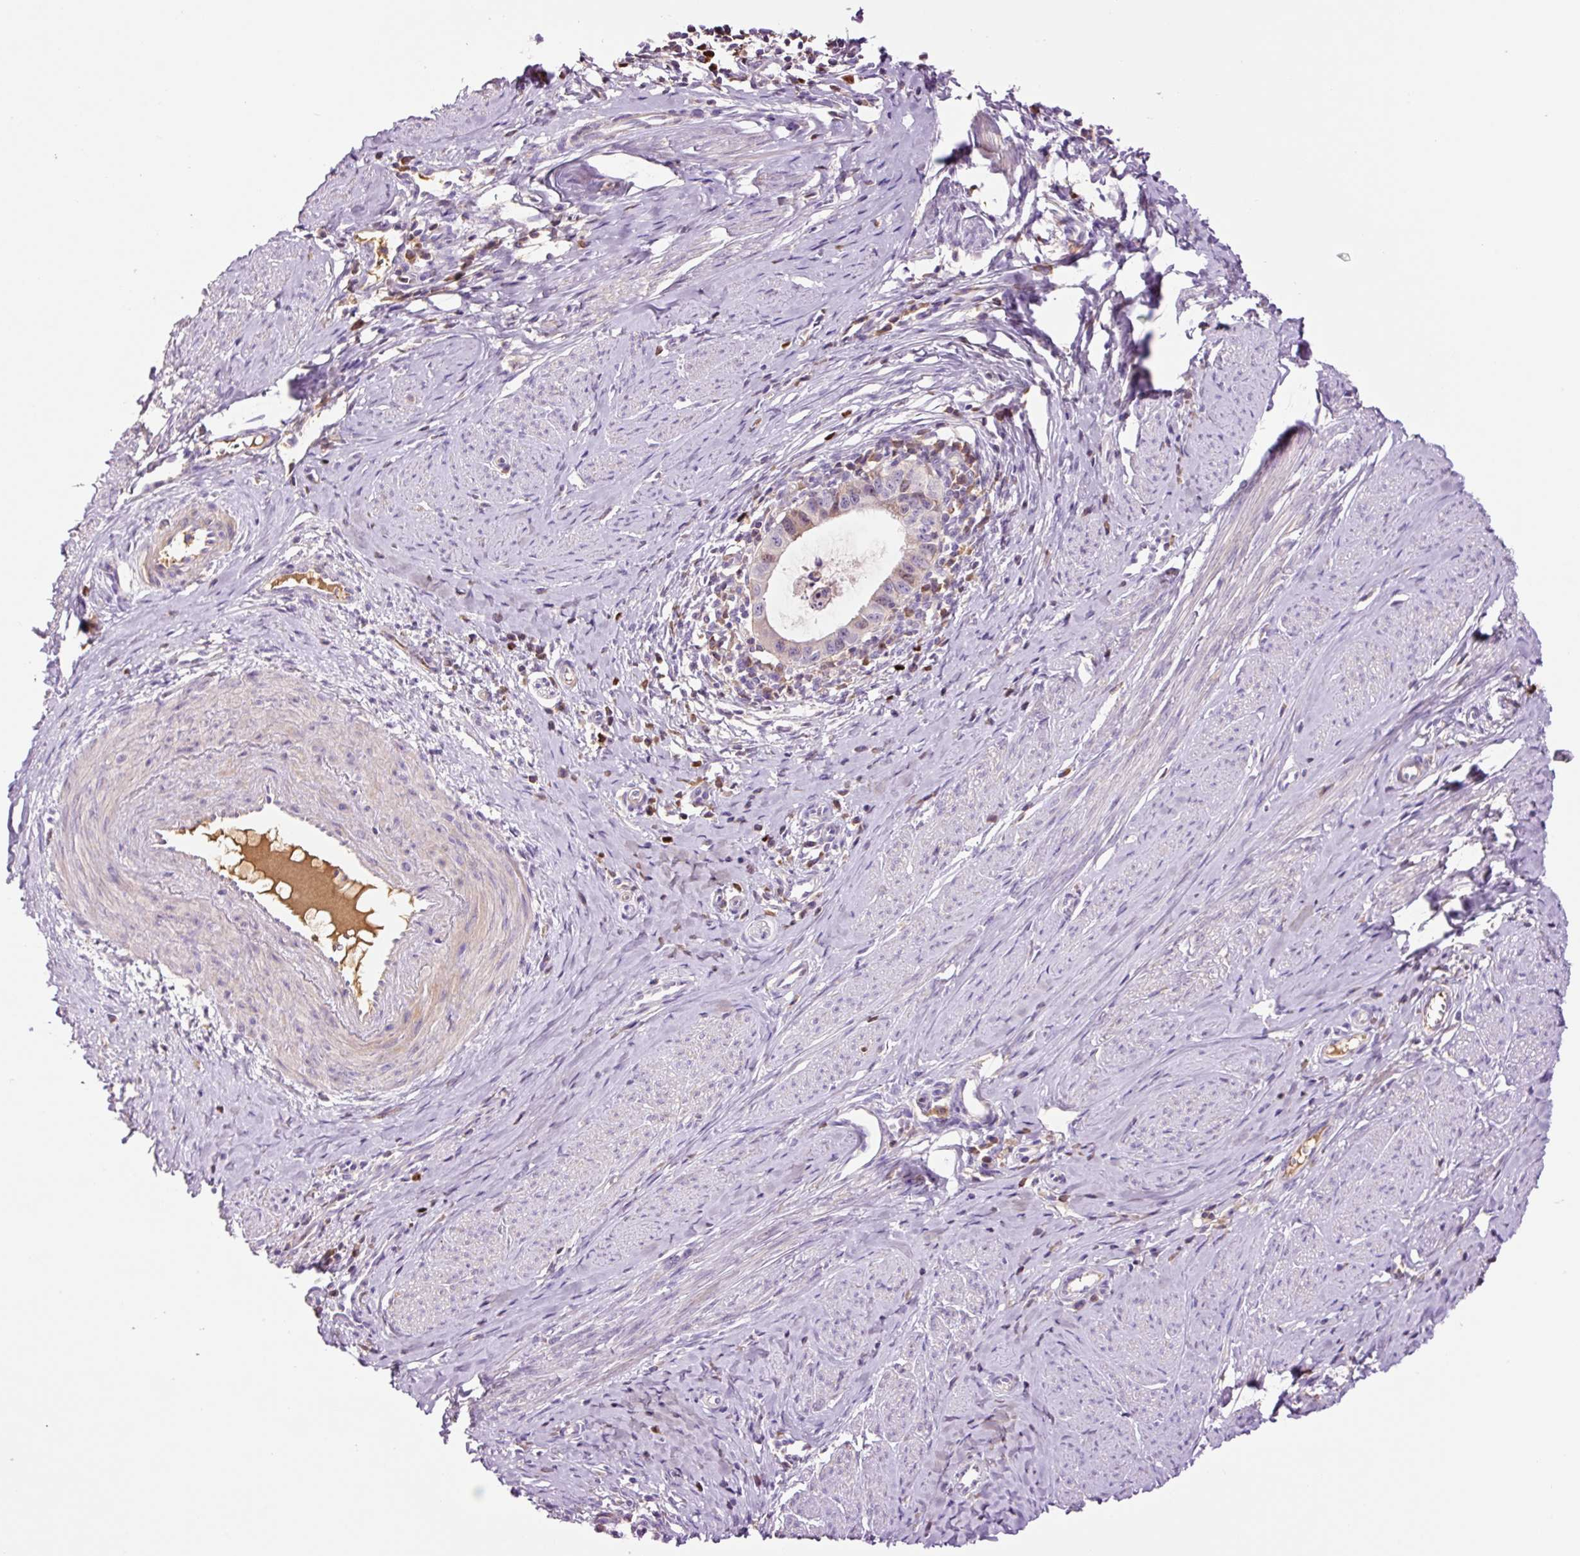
{"staining": {"intensity": "weak", "quantity": "<25%", "location": "cytoplasmic/membranous,nuclear"}, "tissue": "cervical cancer", "cell_type": "Tumor cells", "image_type": "cancer", "snomed": [{"axis": "morphology", "description": "Adenocarcinoma, NOS"}, {"axis": "topography", "description": "Cervix"}], "caption": "Cervical adenocarcinoma stained for a protein using IHC shows no staining tumor cells.", "gene": "DPPA4", "patient": {"sex": "female", "age": 36}}